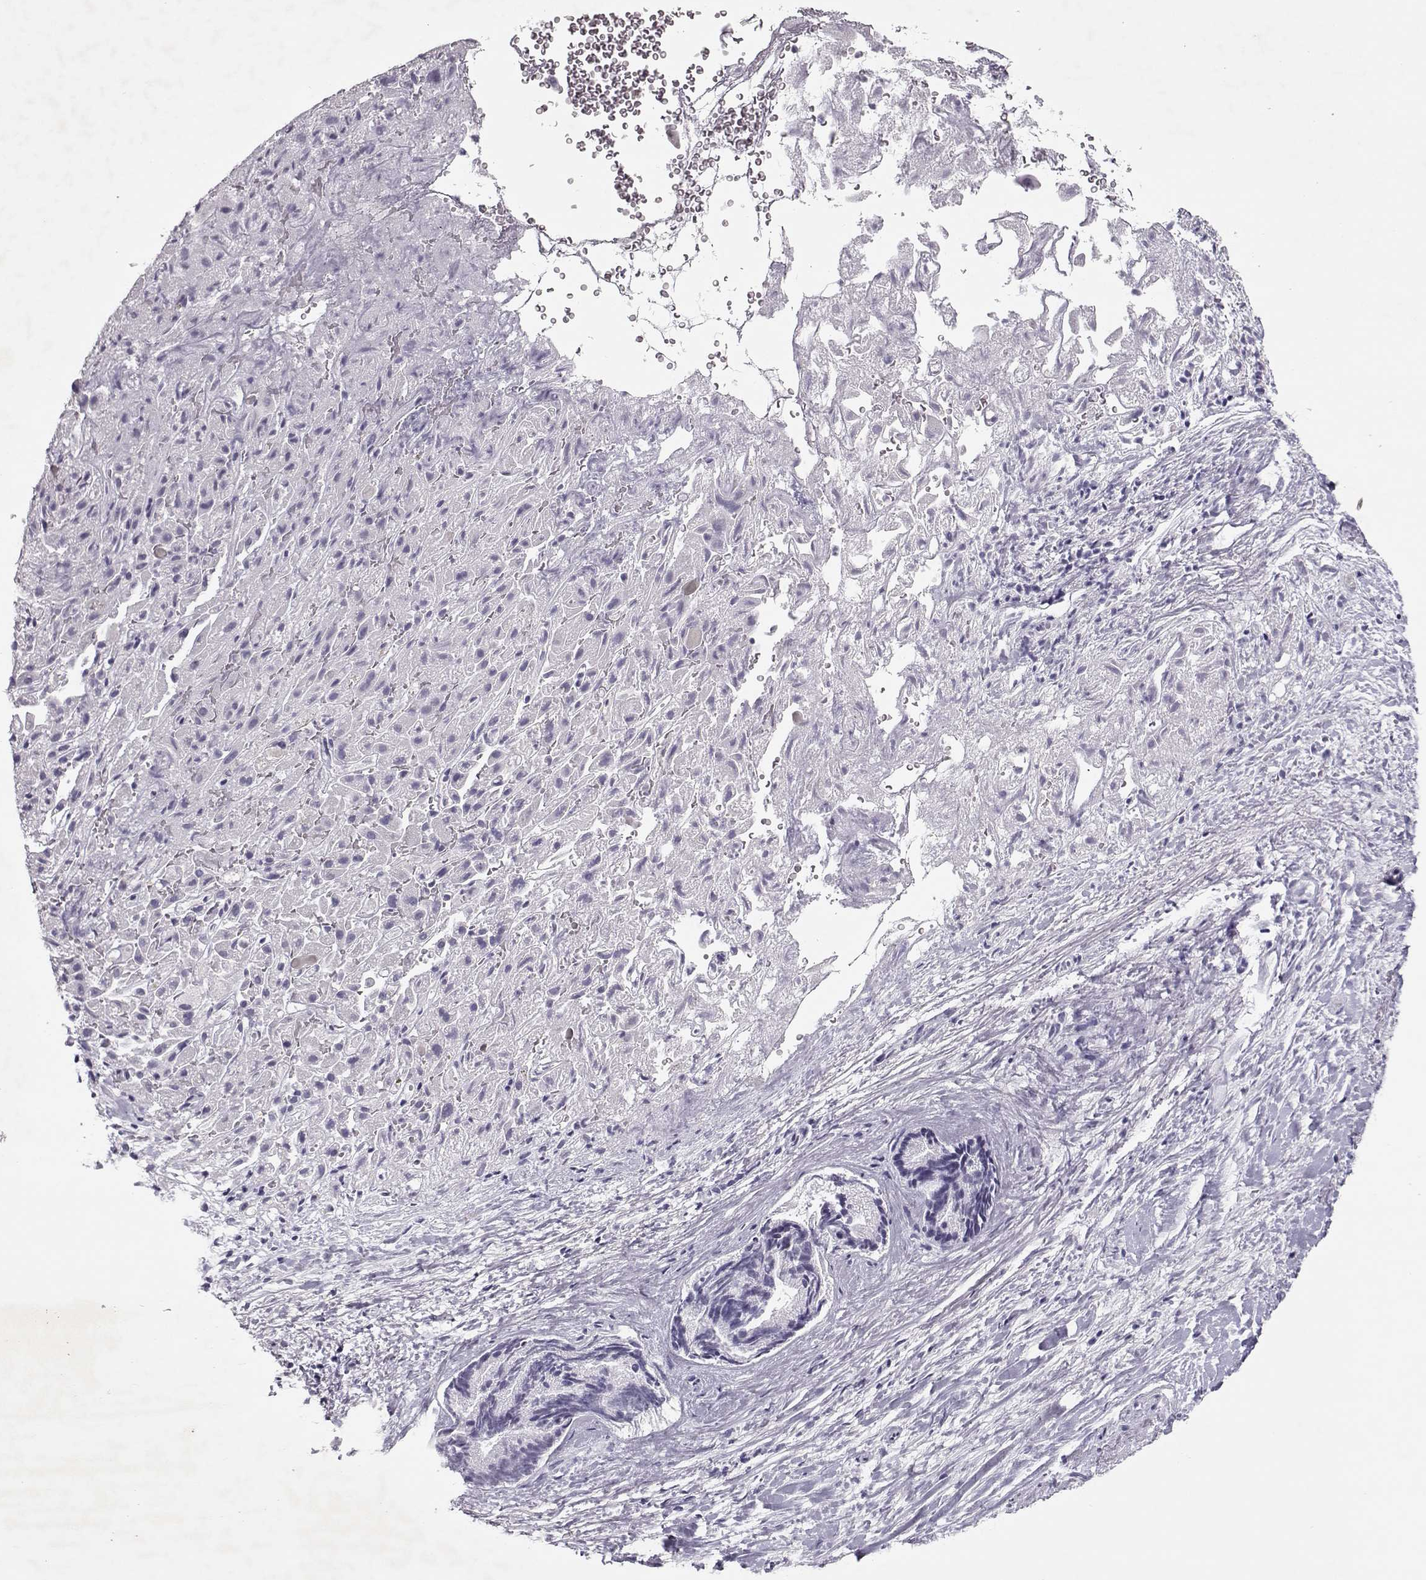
{"staining": {"intensity": "negative", "quantity": "none", "location": "none"}, "tissue": "liver cancer", "cell_type": "Tumor cells", "image_type": "cancer", "snomed": [{"axis": "morphology", "description": "Cholangiocarcinoma"}, {"axis": "topography", "description": "Liver"}], "caption": "The micrograph demonstrates no staining of tumor cells in liver cholangiocarcinoma.", "gene": "SGO1", "patient": {"sex": "female", "age": 52}}